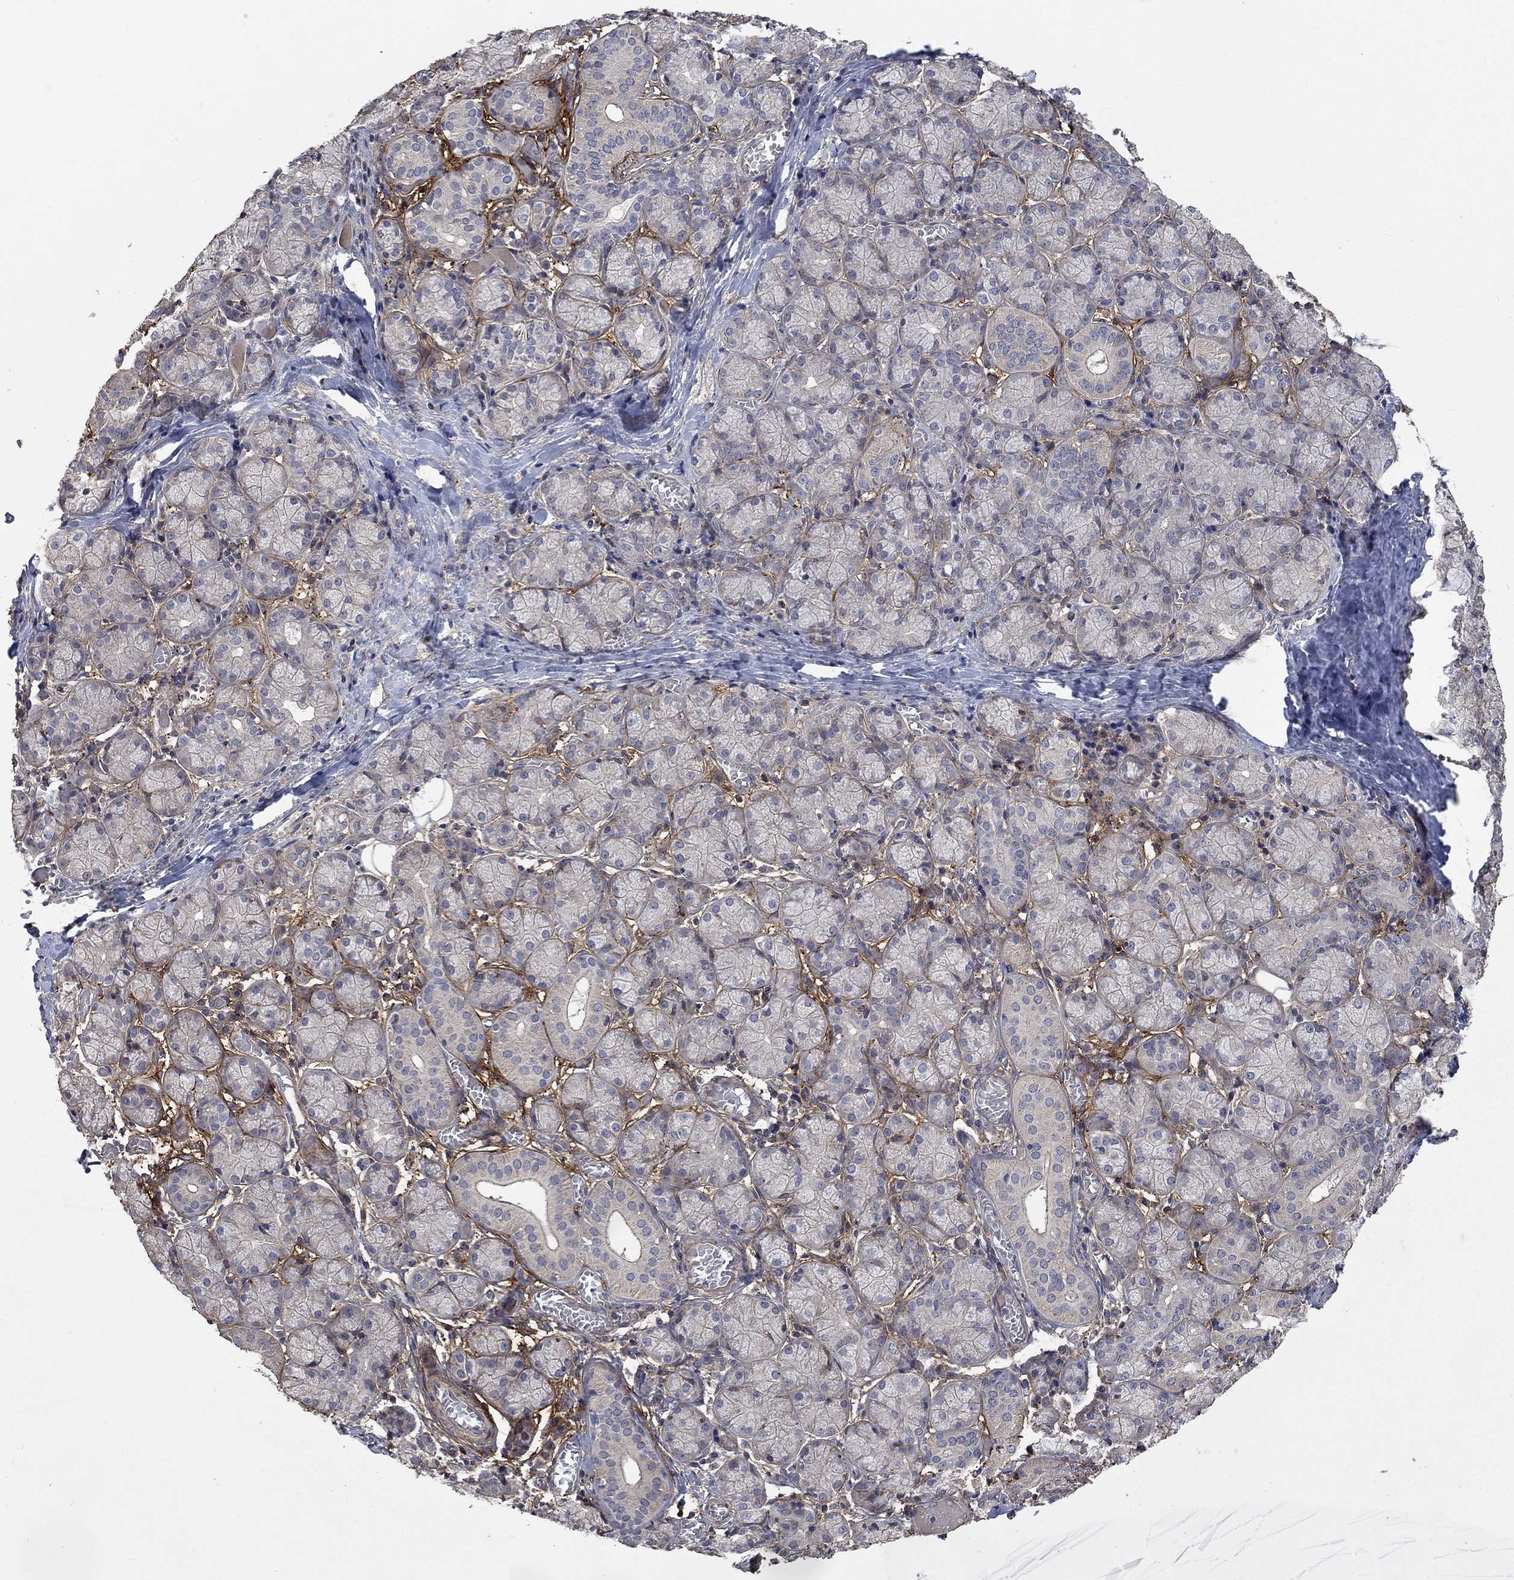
{"staining": {"intensity": "negative", "quantity": "none", "location": "none"}, "tissue": "salivary gland", "cell_type": "Glandular cells", "image_type": "normal", "snomed": [{"axis": "morphology", "description": "Normal tissue, NOS"}, {"axis": "topography", "description": "Salivary gland"}, {"axis": "topography", "description": "Peripheral nerve tissue"}], "caption": "Normal salivary gland was stained to show a protein in brown. There is no significant expression in glandular cells. (DAB immunohistochemistry (IHC) with hematoxylin counter stain).", "gene": "VCAN", "patient": {"sex": "female", "age": 24}}